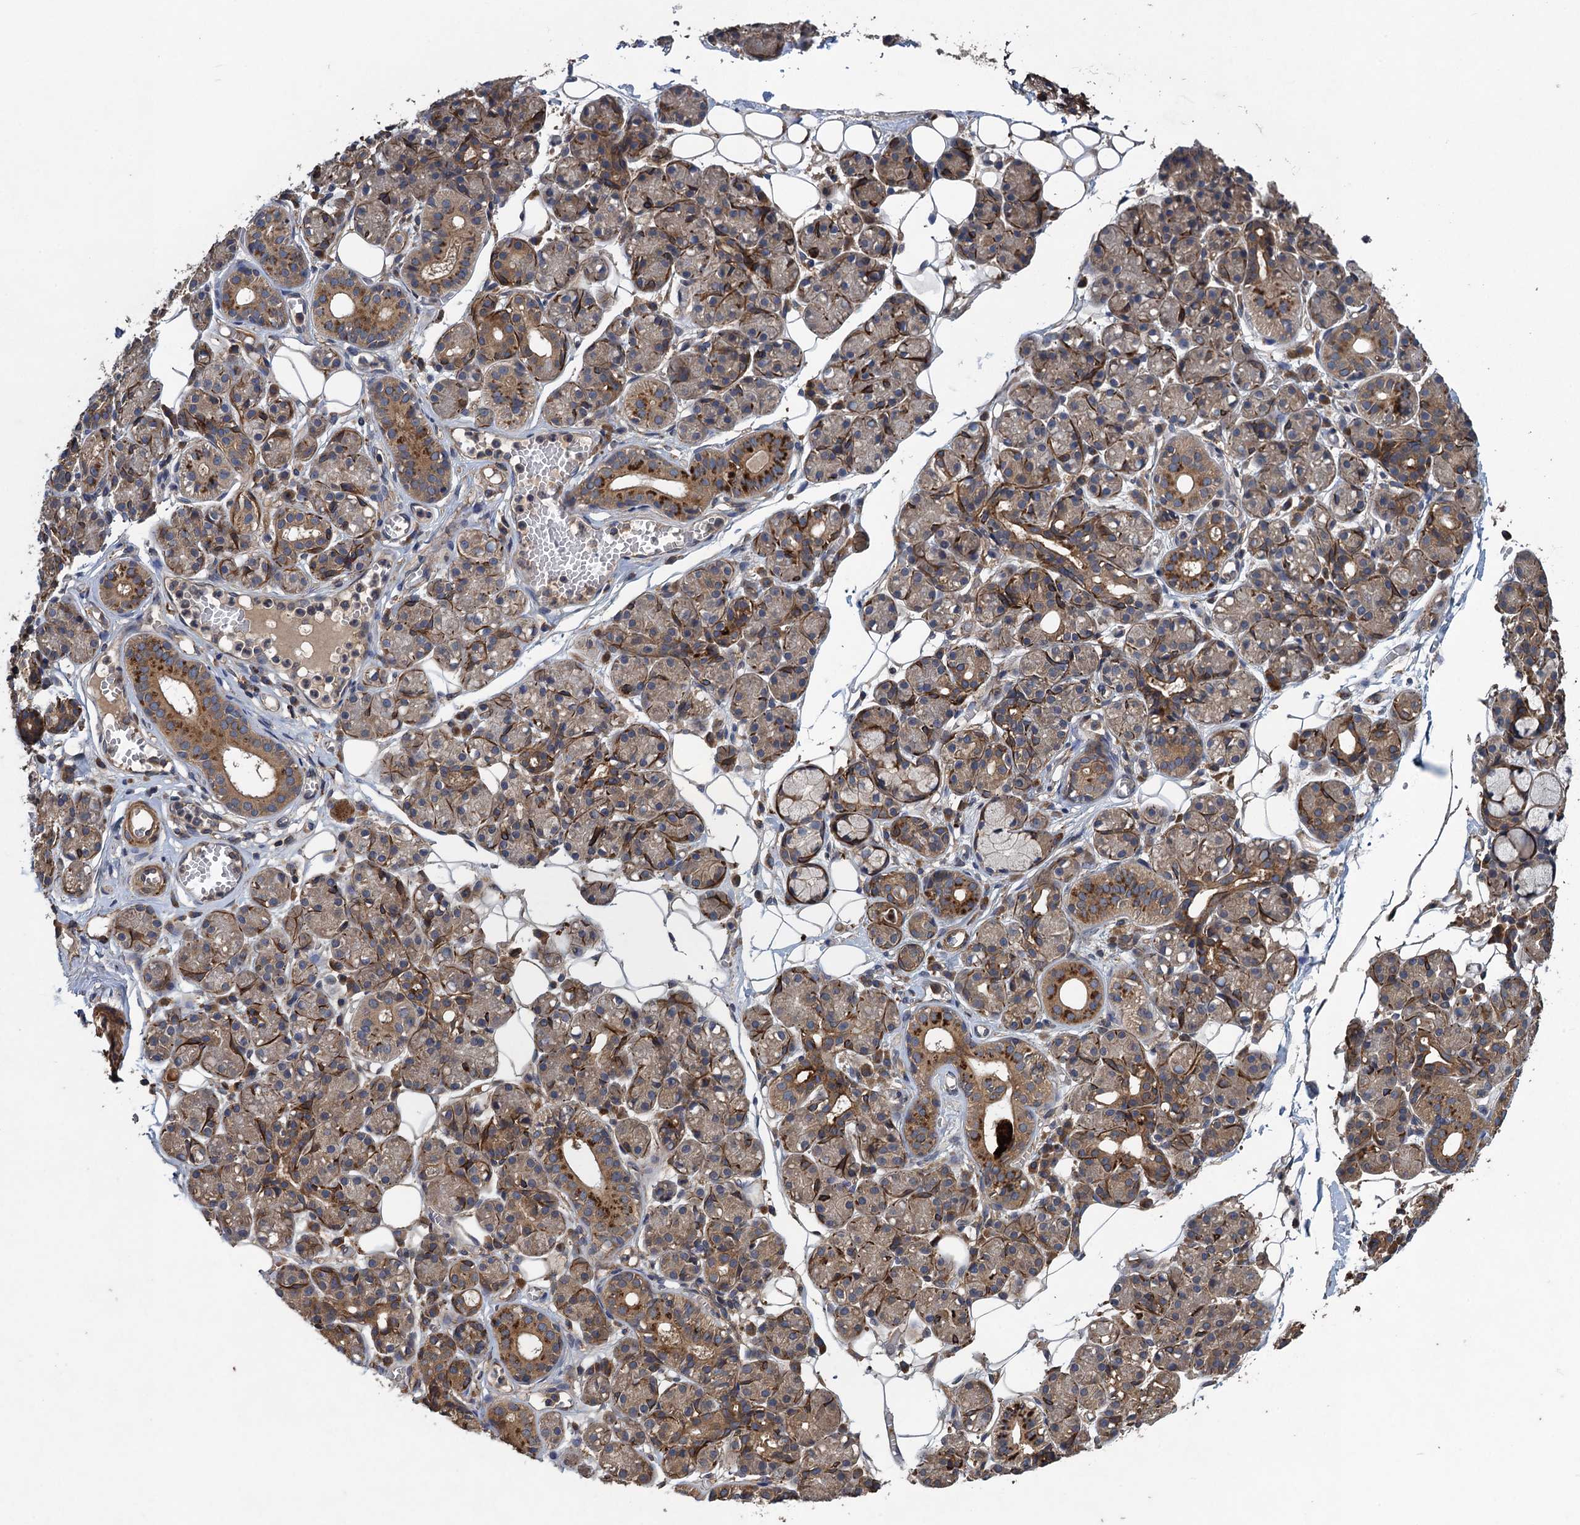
{"staining": {"intensity": "moderate", "quantity": "25%-75%", "location": "cytoplasmic/membranous"}, "tissue": "salivary gland", "cell_type": "Glandular cells", "image_type": "normal", "snomed": [{"axis": "morphology", "description": "Normal tissue, NOS"}, {"axis": "topography", "description": "Salivary gland"}], "caption": "Immunohistochemical staining of unremarkable human salivary gland exhibits moderate cytoplasmic/membranous protein positivity in about 25%-75% of glandular cells.", "gene": "CNTN5", "patient": {"sex": "male", "age": 63}}